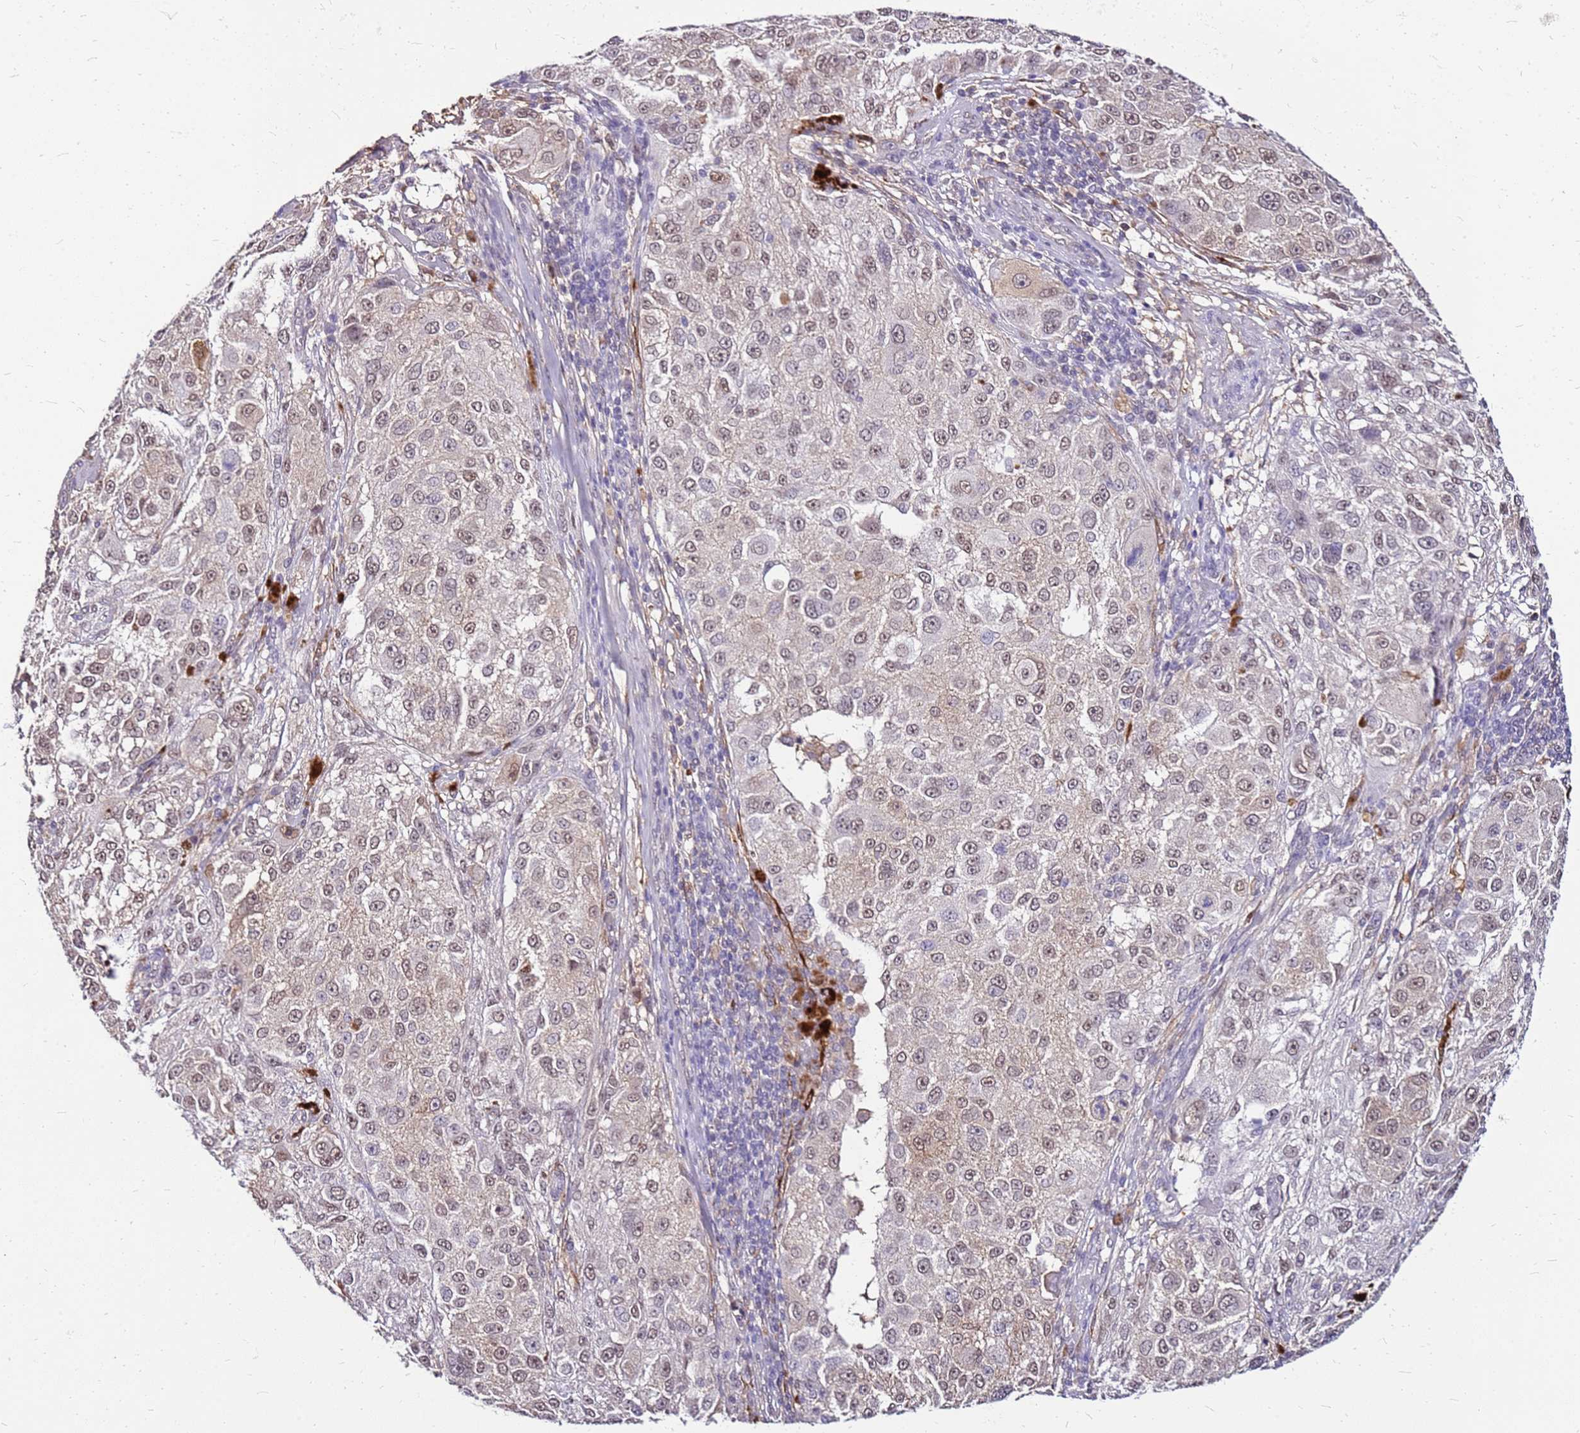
{"staining": {"intensity": "weak", "quantity": "25%-75%", "location": "cytoplasmic/membranous,nuclear"}, "tissue": "melanoma", "cell_type": "Tumor cells", "image_type": "cancer", "snomed": [{"axis": "morphology", "description": "Necrosis, NOS"}, {"axis": "morphology", "description": "Malignant melanoma, NOS"}, {"axis": "topography", "description": "Skin"}], "caption": "There is low levels of weak cytoplasmic/membranous and nuclear staining in tumor cells of malignant melanoma, as demonstrated by immunohistochemical staining (brown color).", "gene": "ALDH1A3", "patient": {"sex": "female", "age": 87}}